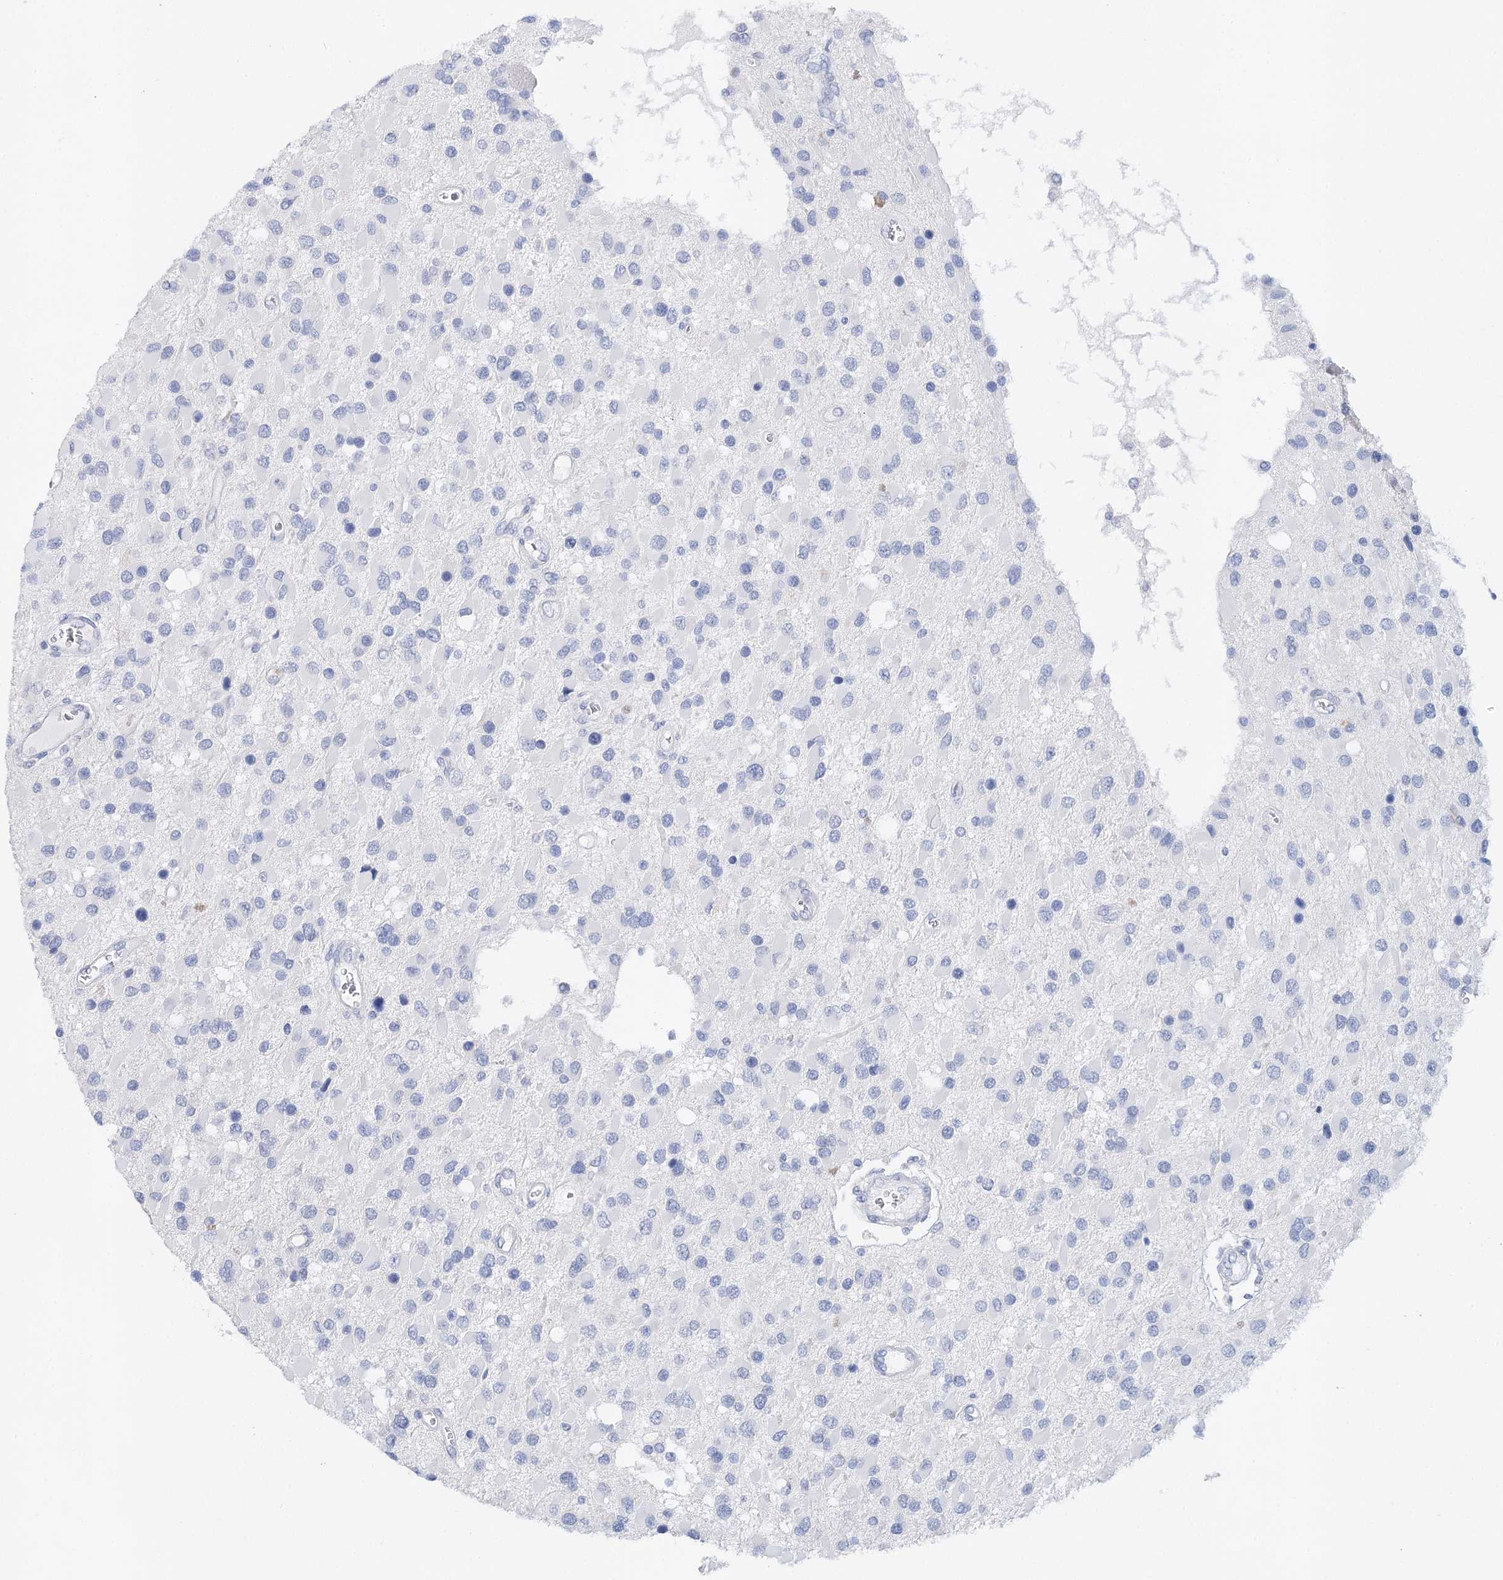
{"staining": {"intensity": "negative", "quantity": "none", "location": "none"}, "tissue": "glioma", "cell_type": "Tumor cells", "image_type": "cancer", "snomed": [{"axis": "morphology", "description": "Glioma, malignant, High grade"}, {"axis": "topography", "description": "Brain"}], "caption": "A high-resolution histopathology image shows immunohistochemistry staining of glioma, which demonstrates no significant staining in tumor cells.", "gene": "CEACAM8", "patient": {"sex": "male", "age": 53}}